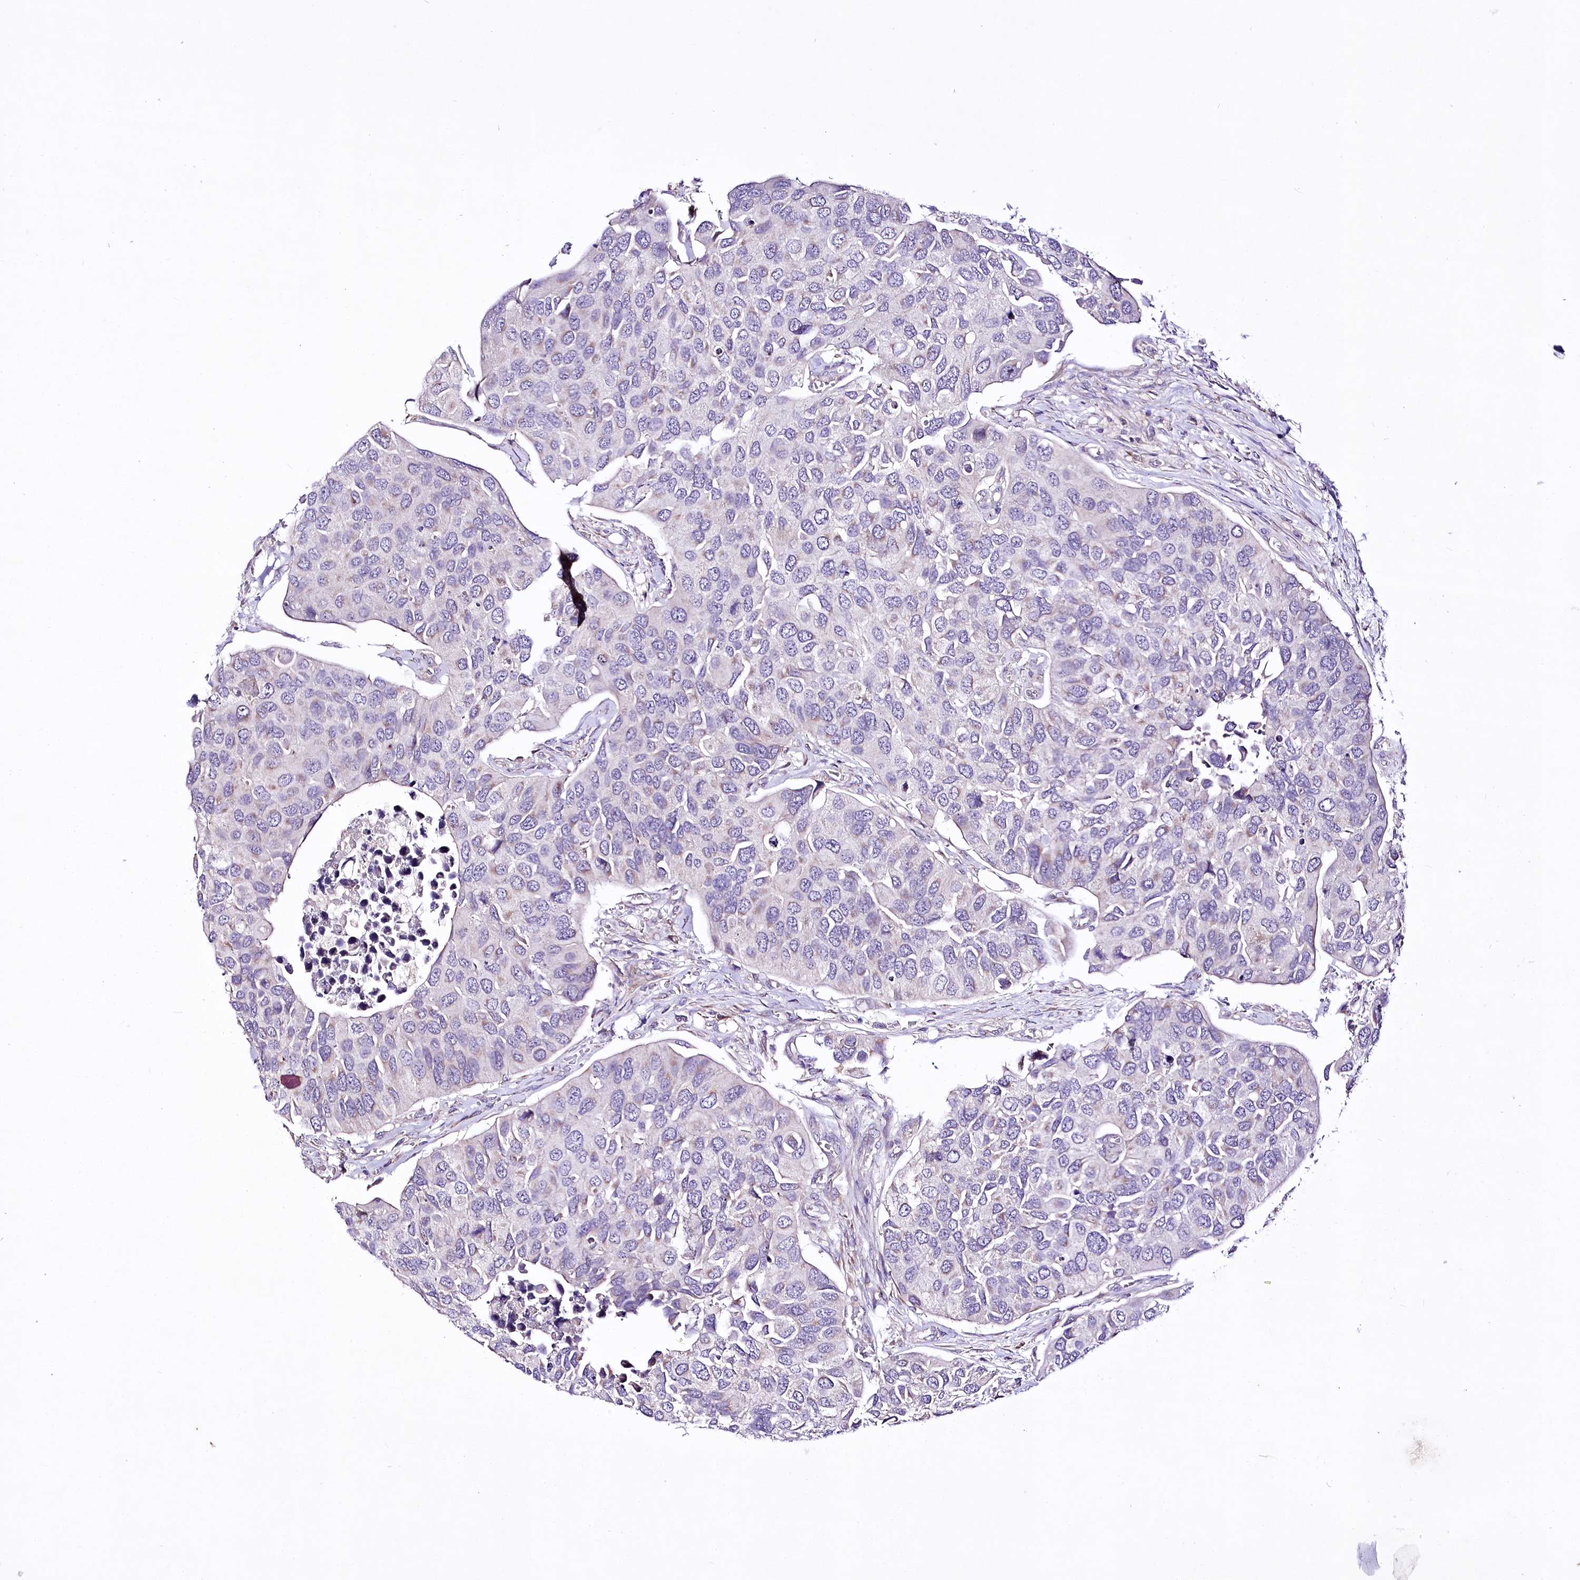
{"staining": {"intensity": "negative", "quantity": "none", "location": "none"}, "tissue": "urothelial cancer", "cell_type": "Tumor cells", "image_type": "cancer", "snomed": [{"axis": "morphology", "description": "Urothelial carcinoma, High grade"}, {"axis": "topography", "description": "Urinary bladder"}], "caption": "Immunohistochemical staining of human urothelial cancer shows no significant expression in tumor cells. Nuclei are stained in blue.", "gene": "ATE1", "patient": {"sex": "male", "age": 74}}